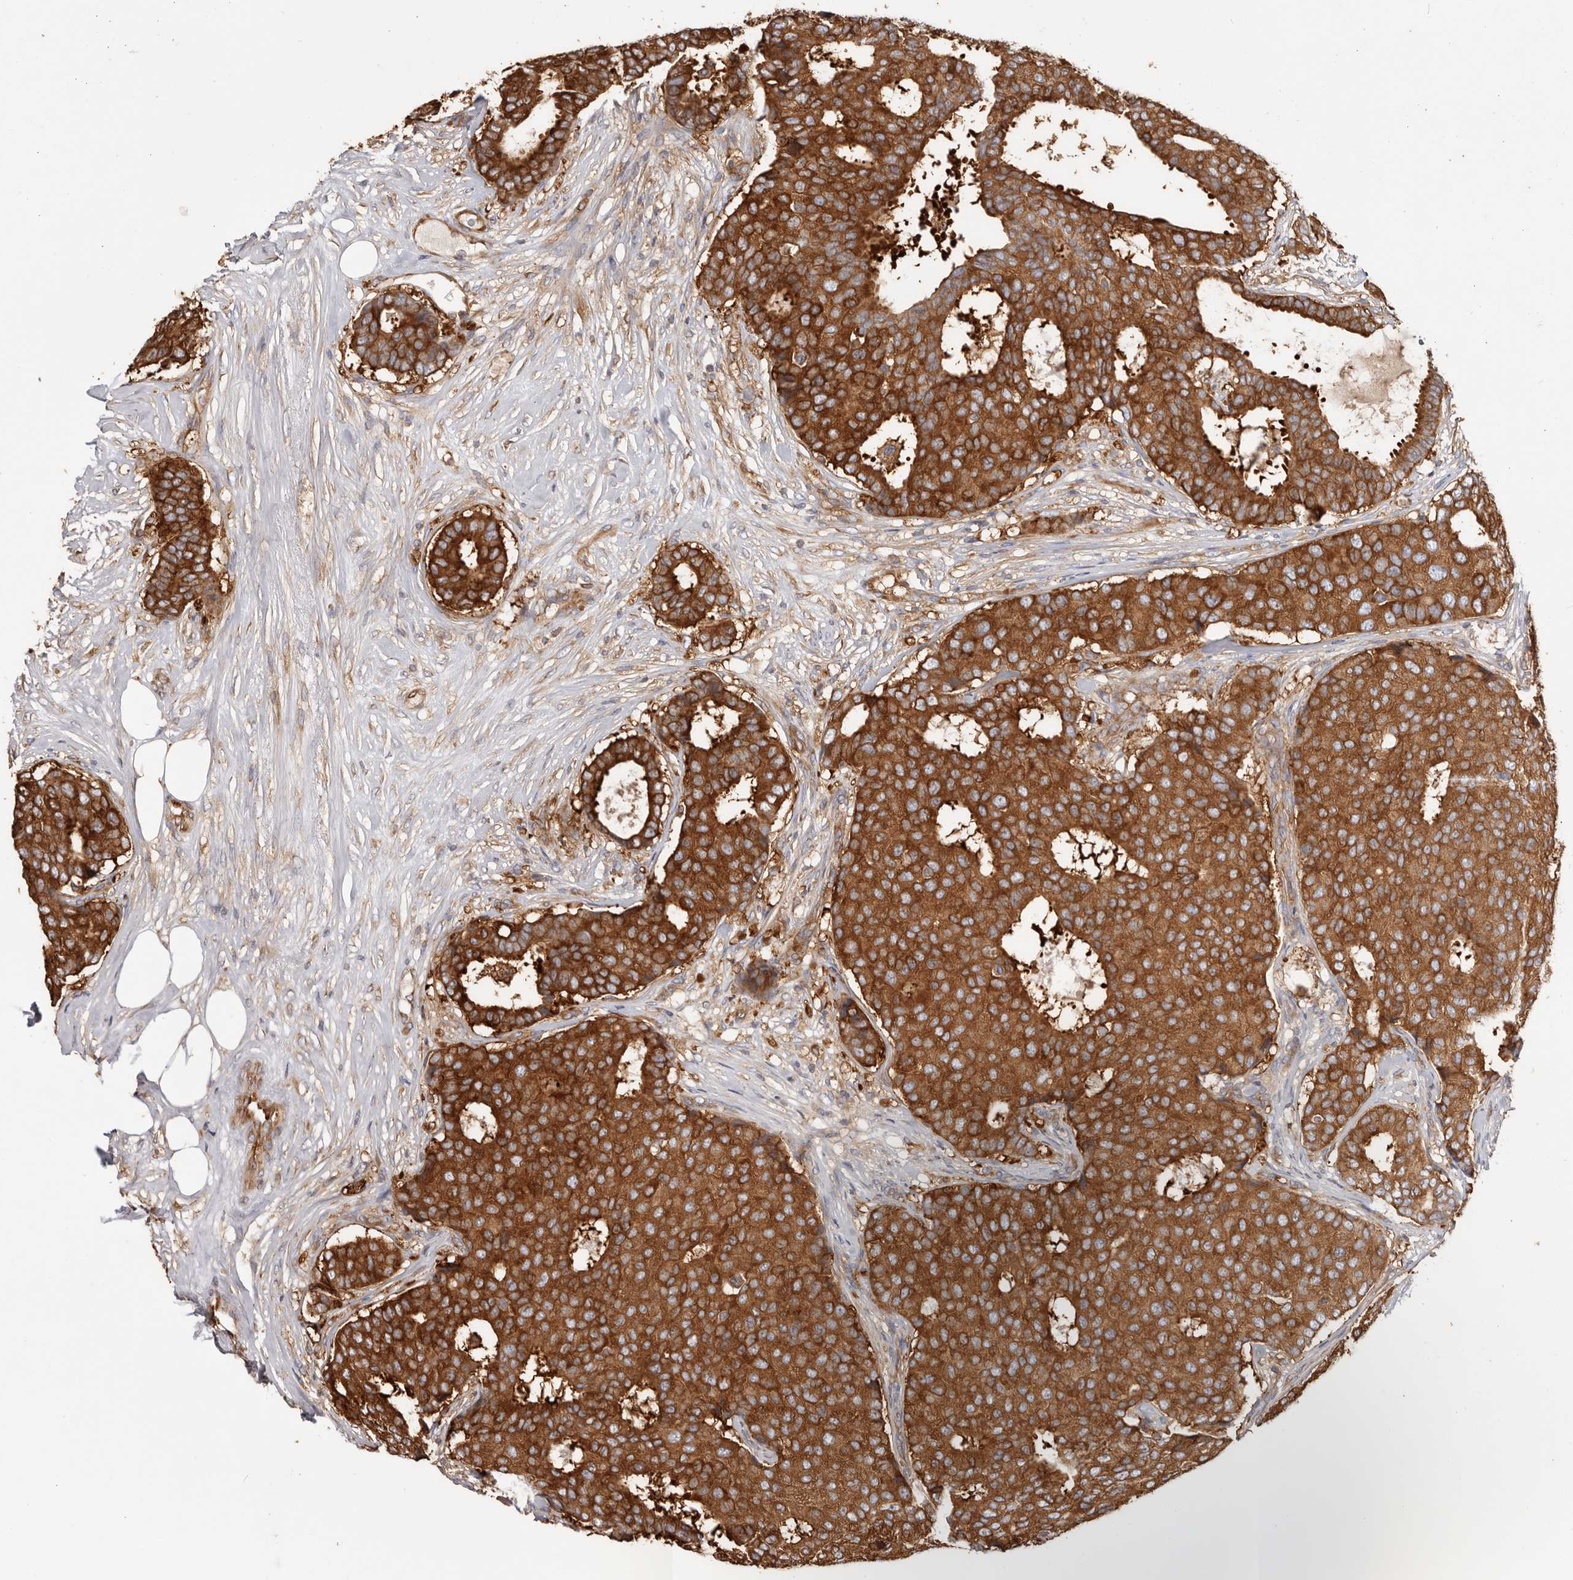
{"staining": {"intensity": "strong", "quantity": ">75%", "location": "cytoplasmic/membranous"}, "tissue": "breast cancer", "cell_type": "Tumor cells", "image_type": "cancer", "snomed": [{"axis": "morphology", "description": "Duct carcinoma"}, {"axis": "topography", "description": "Breast"}], "caption": "Immunohistochemistry (IHC) (DAB (3,3'-diaminobenzidine)) staining of human breast invasive ductal carcinoma demonstrates strong cytoplasmic/membranous protein staining in approximately >75% of tumor cells.", "gene": "EPRS1", "patient": {"sex": "female", "age": 75}}